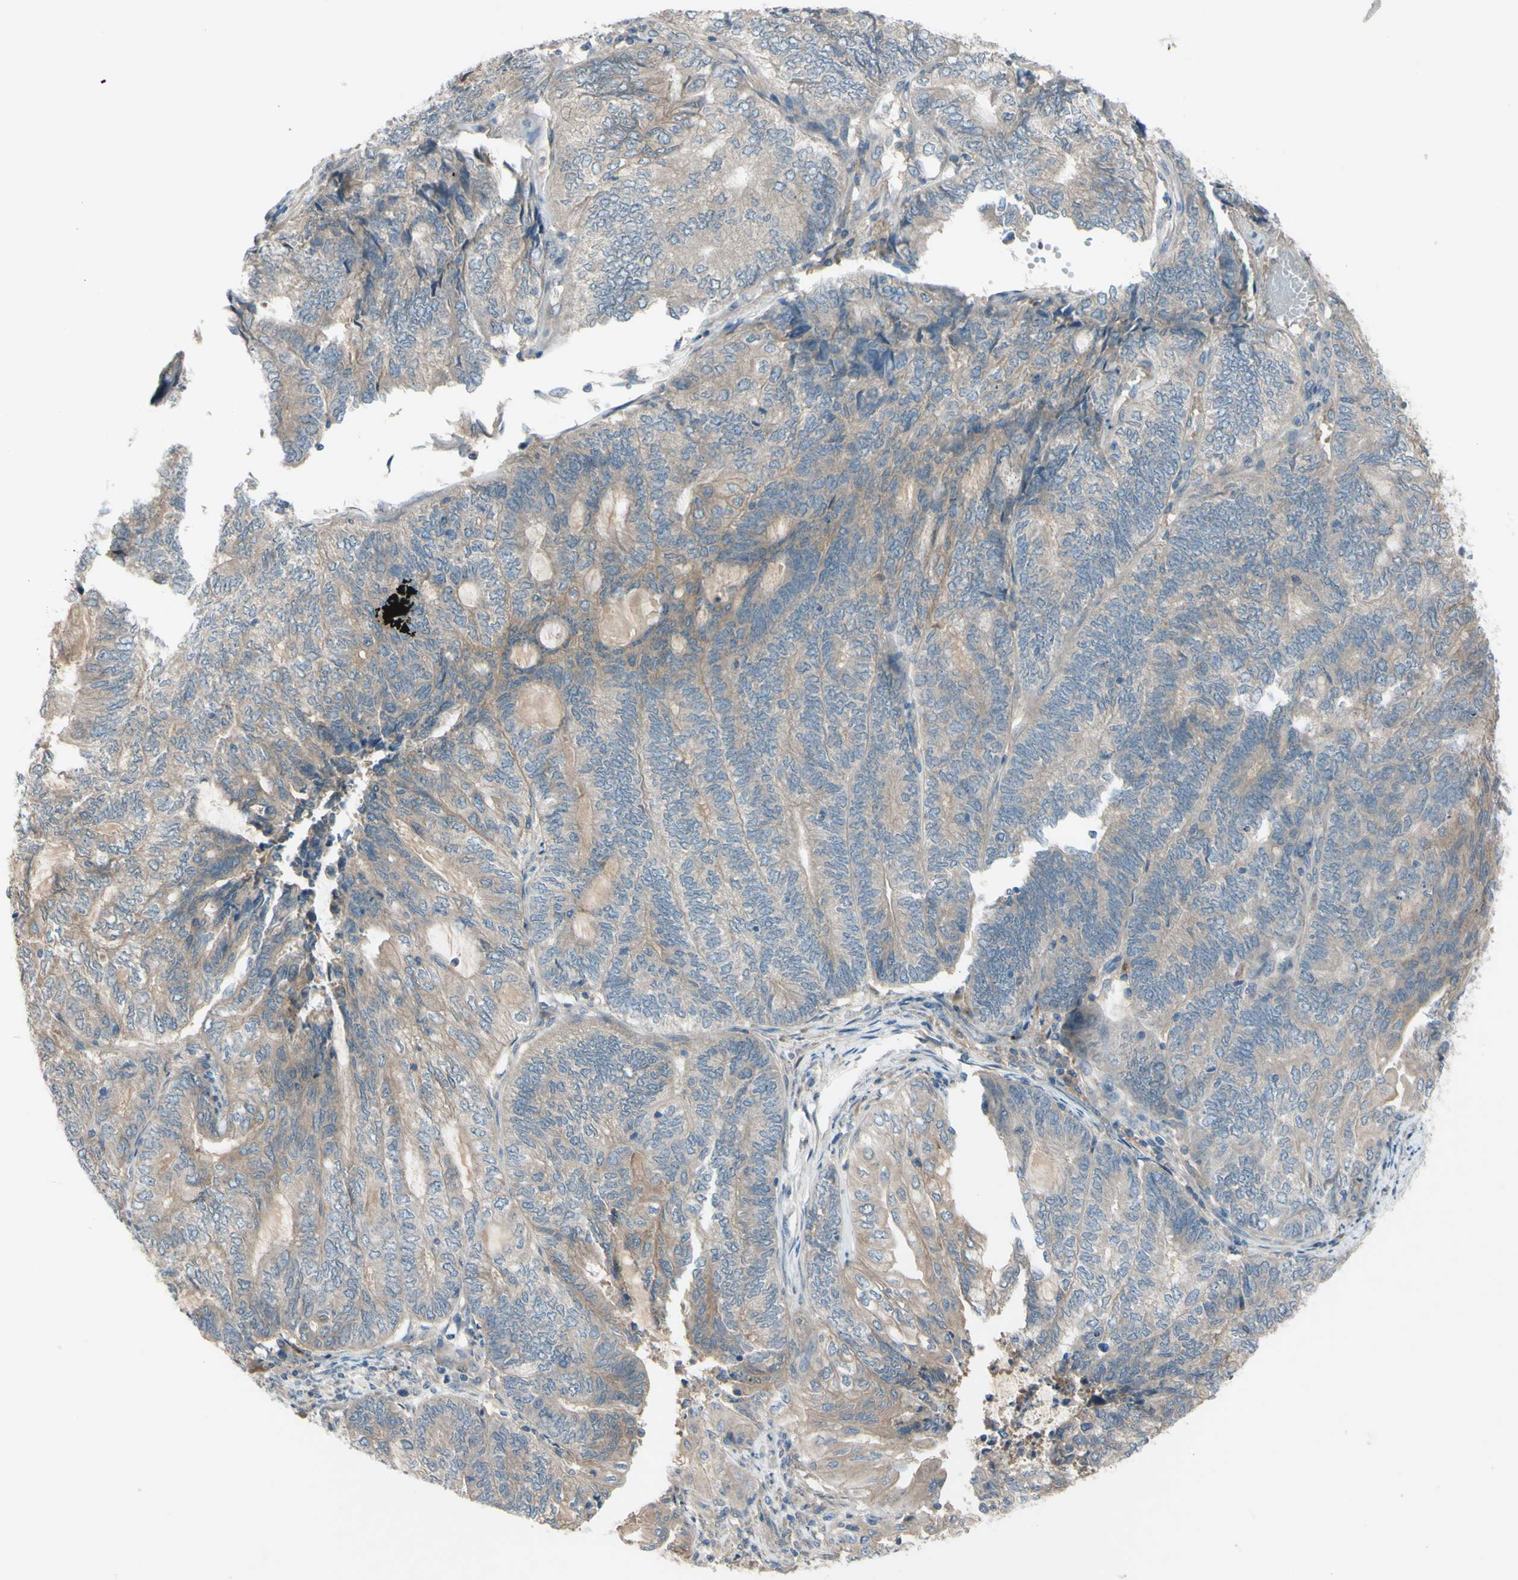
{"staining": {"intensity": "weak", "quantity": ">75%", "location": "cytoplasmic/membranous"}, "tissue": "endometrial cancer", "cell_type": "Tumor cells", "image_type": "cancer", "snomed": [{"axis": "morphology", "description": "Adenocarcinoma, NOS"}, {"axis": "topography", "description": "Uterus"}, {"axis": "topography", "description": "Endometrium"}], "caption": "This histopathology image reveals immunohistochemistry staining of human endometrial adenocarcinoma, with low weak cytoplasmic/membranous positivity in about >75% of tumor cells.", "gene": "AFP", "patient": {"sex": "female", "age": 70}}